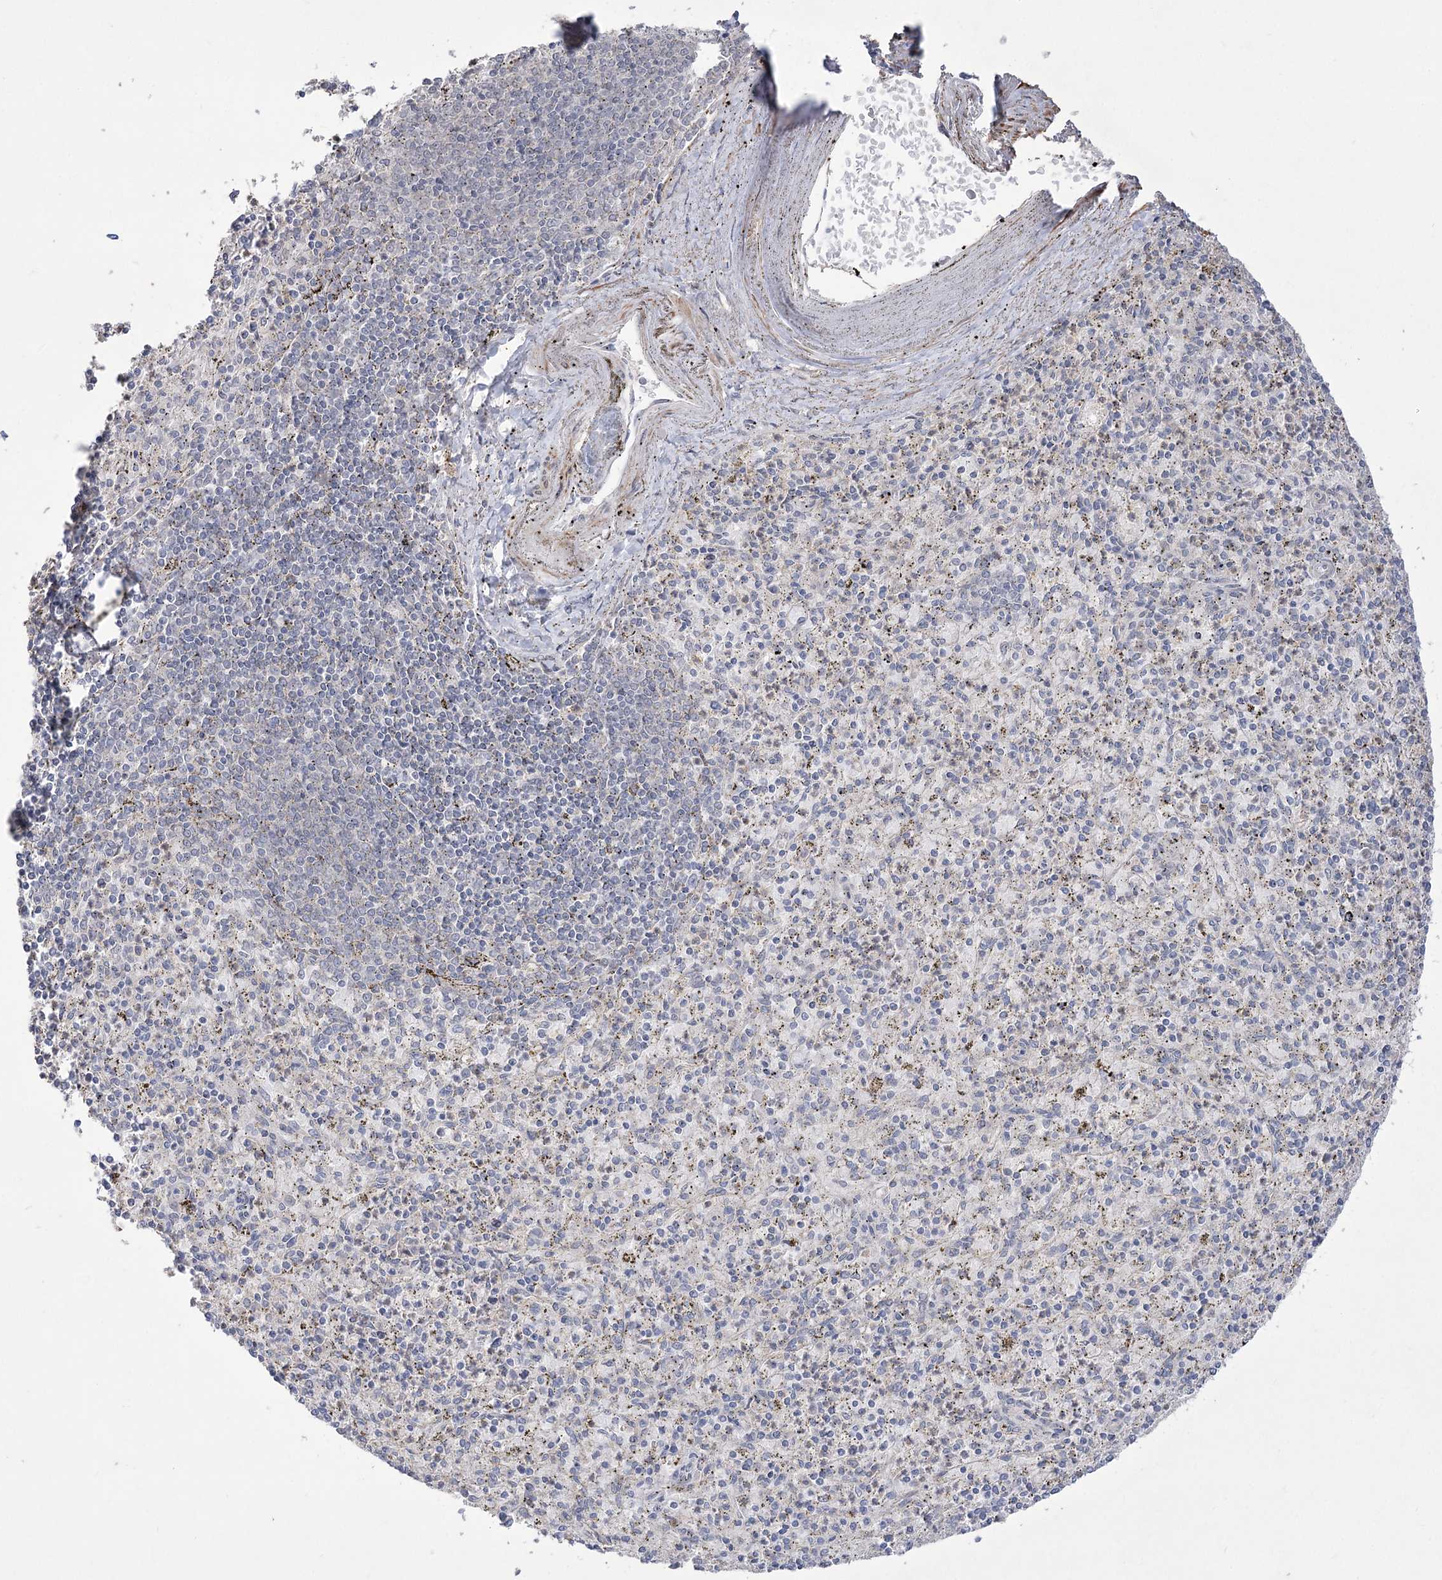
{"staining": {"intensity": "negative", "quantity": "none", "location": "none"}, "tissue": "spleen", "cell_type": "Cells in red pulp", "image_type": "normal", "snomed": [{"axis": "morphology", "description": "Normal tissue, NOS"}, {"axis": "topography", "description": "Spleen"}], "caption": "The image displays no significant expression in cells in red pulp of spleen.", "gene": "ZSCAN23", "patient": {"sex": "male", "age": 72}}